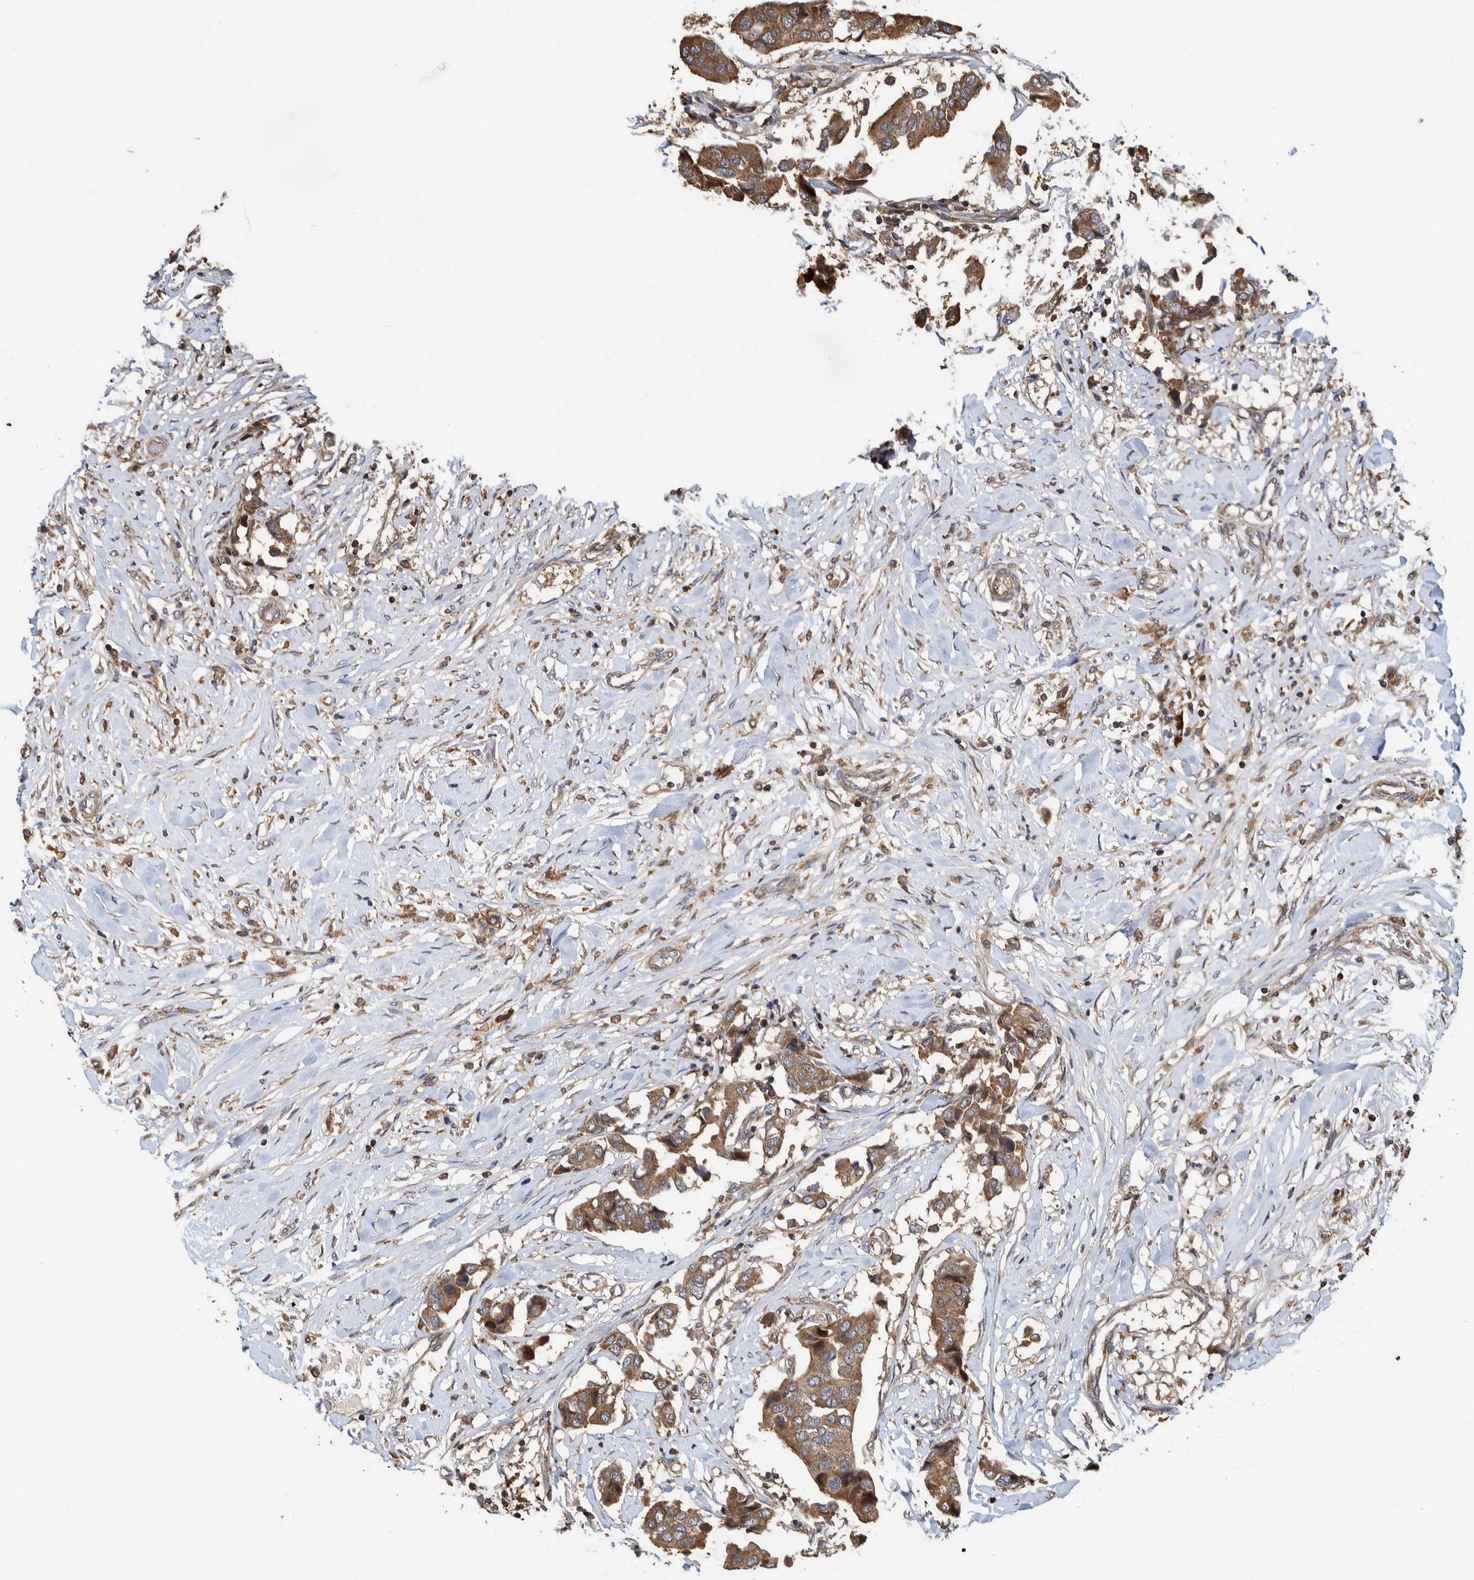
{"staining": {"intensity": "moderate", "quantity": ">75%", "location": "cytoplasmic/membranous"}, "tissue": "breast cancer", "cell_type": "Tumor cells", "image_type": "cancer", "snomed": [{"axis": "morphology", "description": "Duct carcinoma"}, {"axis": "topography", "description": "Breast"}], "caption": "Immunohistochemistry of breast cancer demonstrates medium levels of moderate cytoplasmic/membranous staining in approximately >75% of tumor cells.", "gene": "CCDC57", "patient": {"sex": "female", "age": 80}}